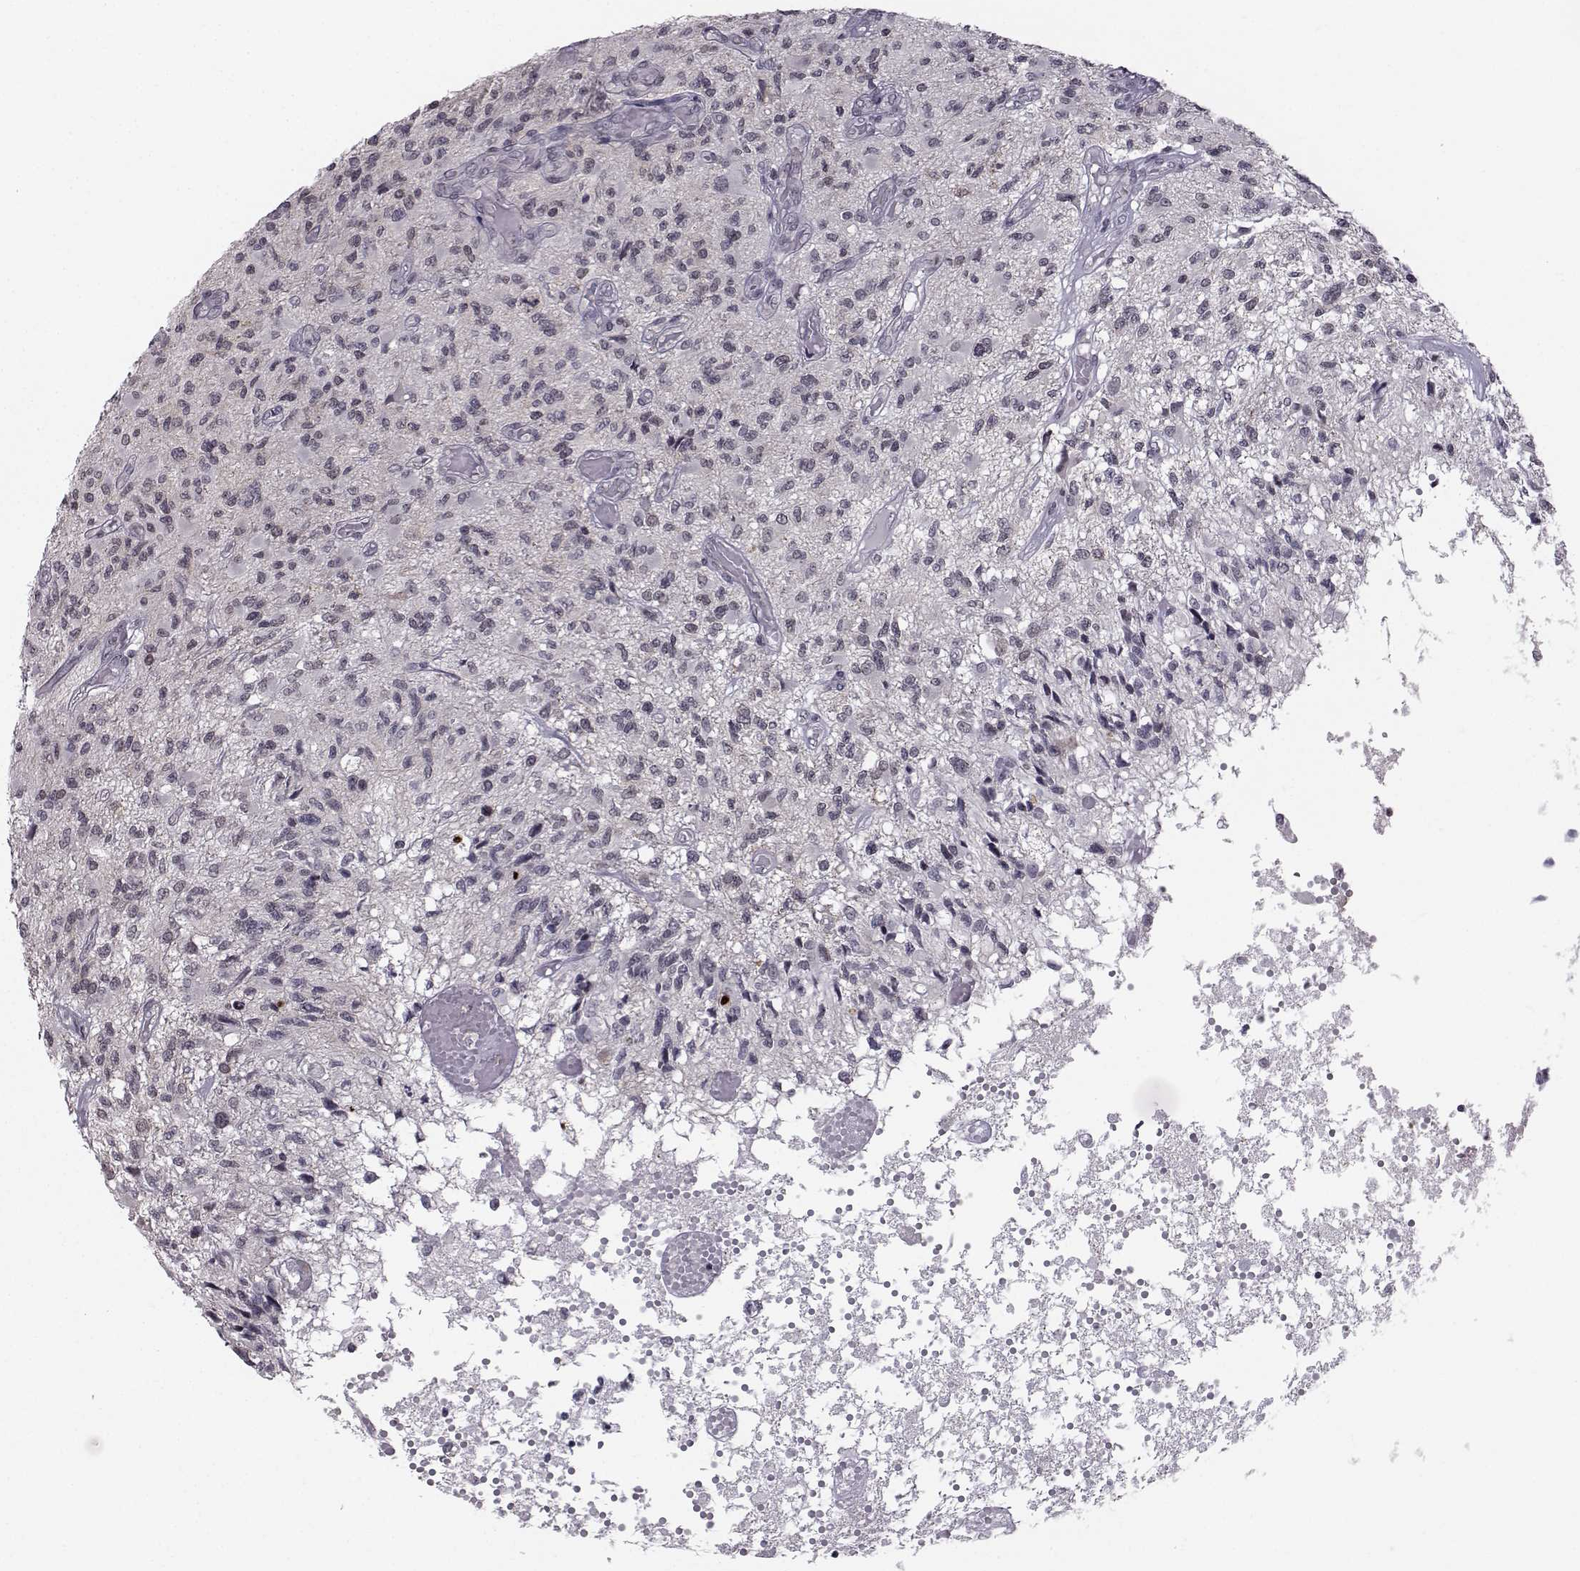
{"staining": {"intensity": "negative", "quantity": "none", "location": "none"}, "tissue": "glioma", "cell_type": "Tumor cells", "image_type": "cancer", "snomed": [{"axis": "morphology", "description": "Glioma, malignant, High grade"}, {"axis": "topography", "description": "Brain"}], "caption": "High magnification brightfield microscopy of glioma stained with DAB (3,3'-diaminobenzidine) (brown) and counterstained with hematoxylin (blue): tumor cells show no significant staining.", "gene": "MARCHF4", "patient": {"sex": "female", "age": 63}}